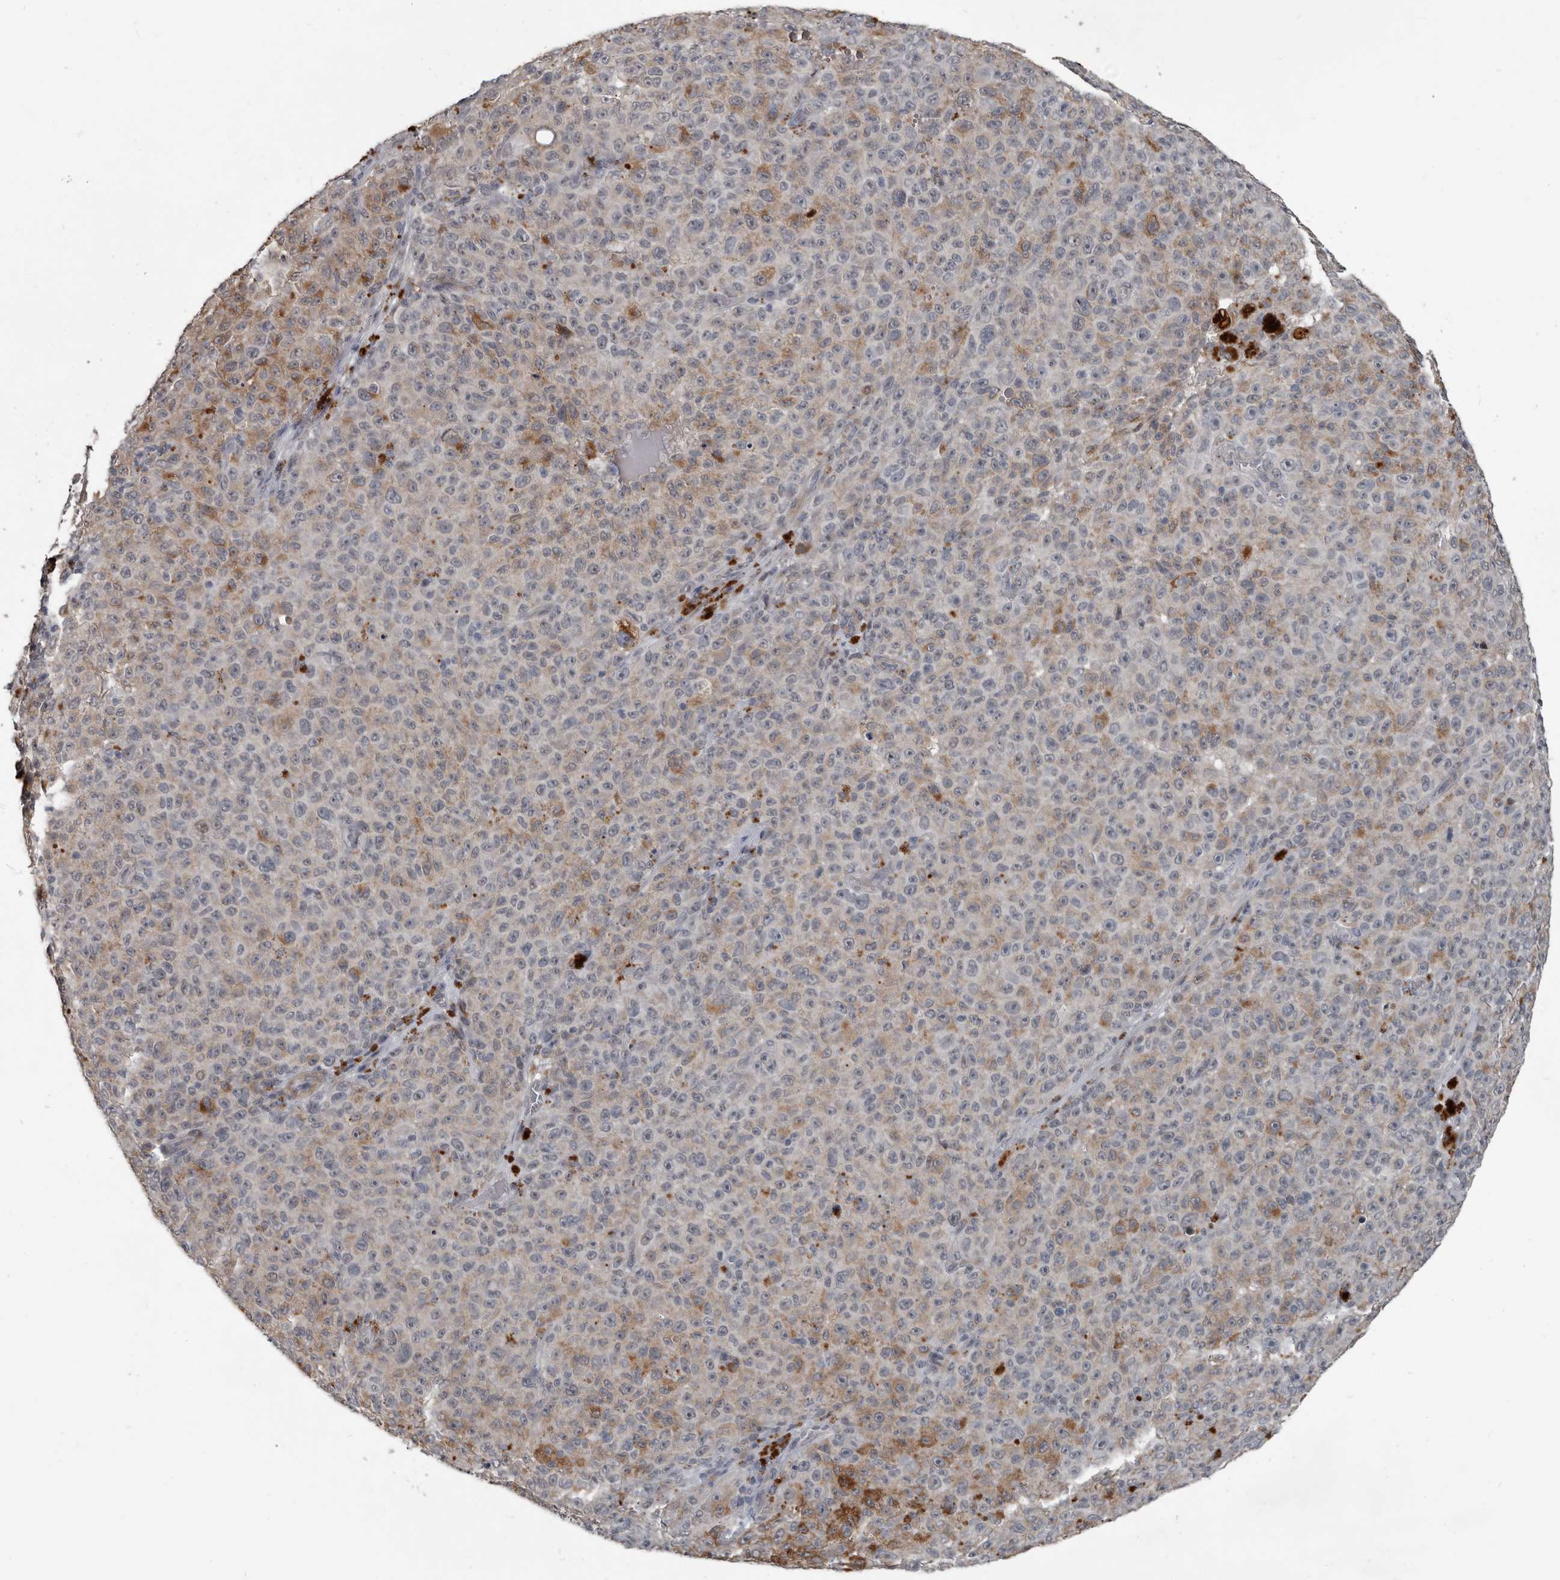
{"staining": {"intensity": "negative", "quantity": "none", "location": "none"}, "tissue": "melanoma", "cell_type": "Tumor cells", "image_type": "cancer", "snomed": [{"axis": "morphology", "description": "Malignant melanoma, NOS"}, {"axis": "topography", "description": "Skin"}], "caption": "IHC photomicrograph of neoplastic tissue: malignant melanoma stained with DAB demonstrates no significant protein positivity in tumor cells. (DAB immunohistochemistry (IHC), high magnification).", "gene": "C1orf216", "patient": {"sex": "female", "age": 82}}